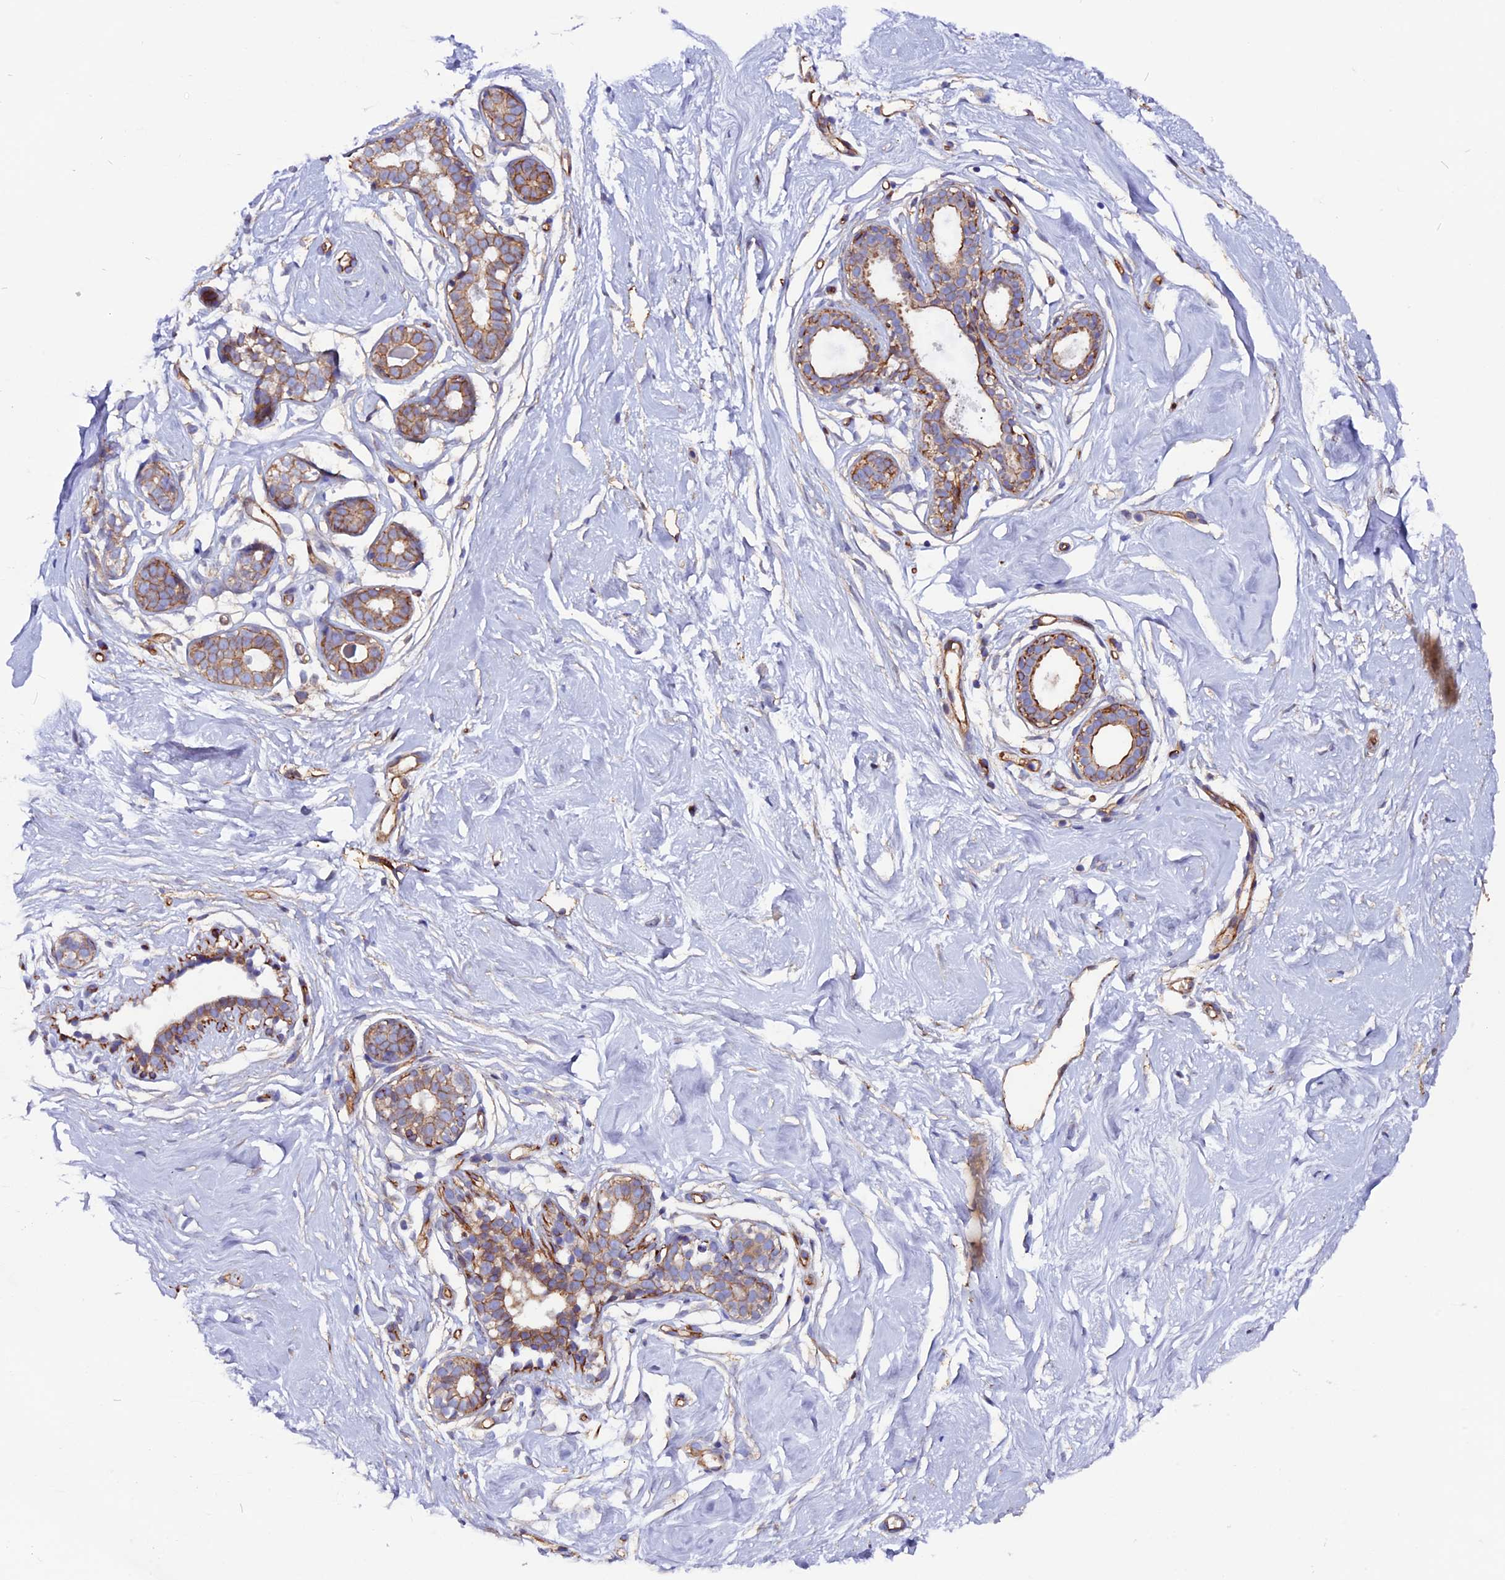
{"staining": {"intensity": "negative", "quantity": "none", "location": "none"}, "tissue": "breast", "cell_type": "Adipocytes", "image_type": "normal", "snomed": [{"axis": "morphology", "description": "Normal tissue, NOS"}, {"axis": "morphology", "description": "Adenoma, NOS"}, {"axis": "topography", "description": "Breast"}], "caption": "Adipocytes are negative for protein expression in normal human breast.", "gene": "ZNF749", "patient": {"sex": "female", "age": 23}}